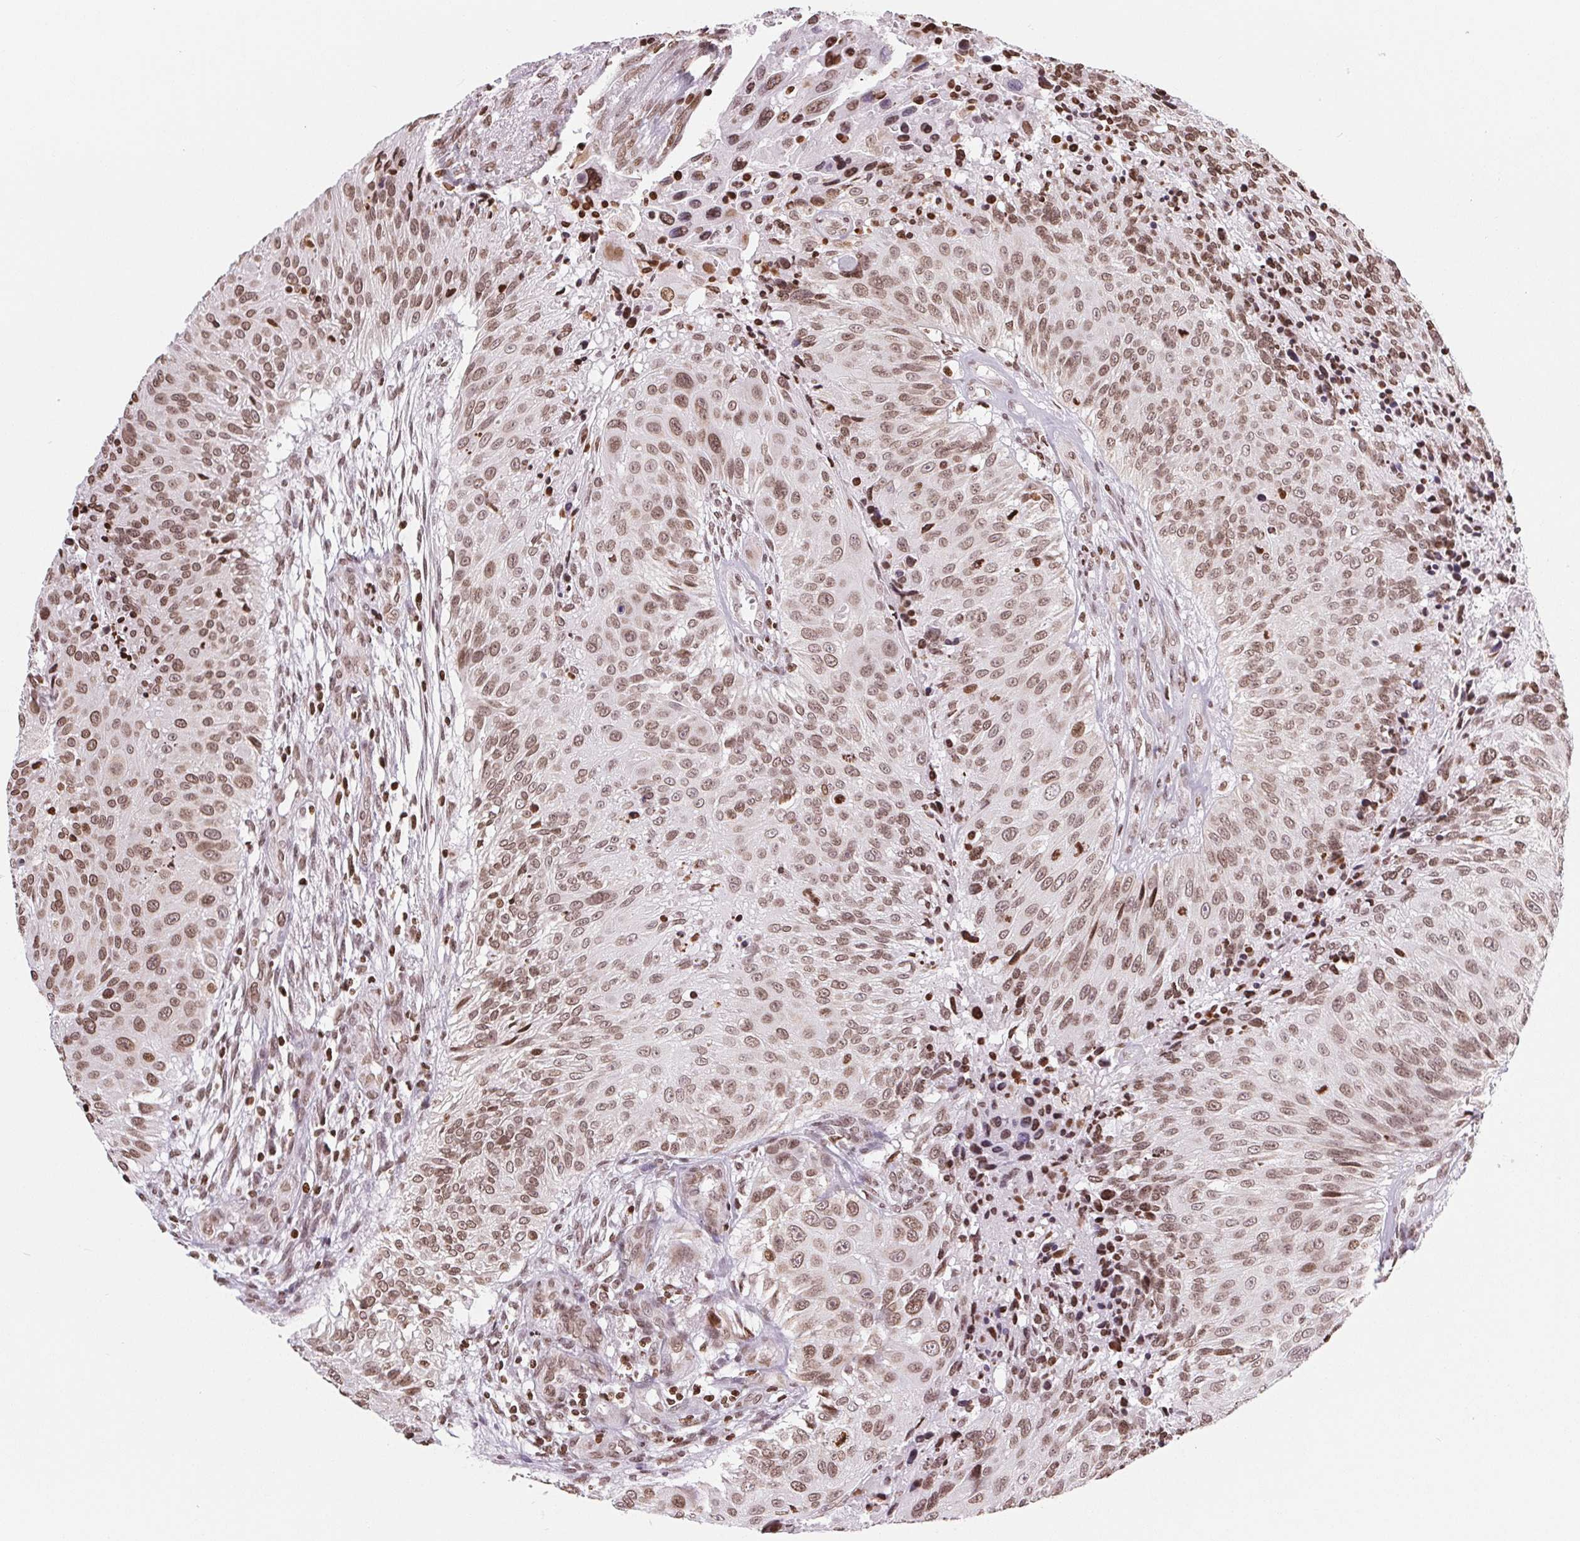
{"staining": {"intensity": "moderate", "quantity": ">75%", "location": "cytoplasmic/membranous,nuclear"}, "tissue": "urothelial cancer", "cell_type": "Tumor cells", "image_type": "cancer", "snomed": [{"axis": "morphology", "description": "Urothelial carcinoma, NOS"}, {"axis": "topography", "description": "Urinary bladder"}], "caption": "Human transitional cell carcinoma stained with a brown dye reveals moderate cytoplasmic/membranous and nuclear positive expression in about >75% of tumor cells.", "gene": "SMIM12", "patient": {"sex": "male", "age": 55}}